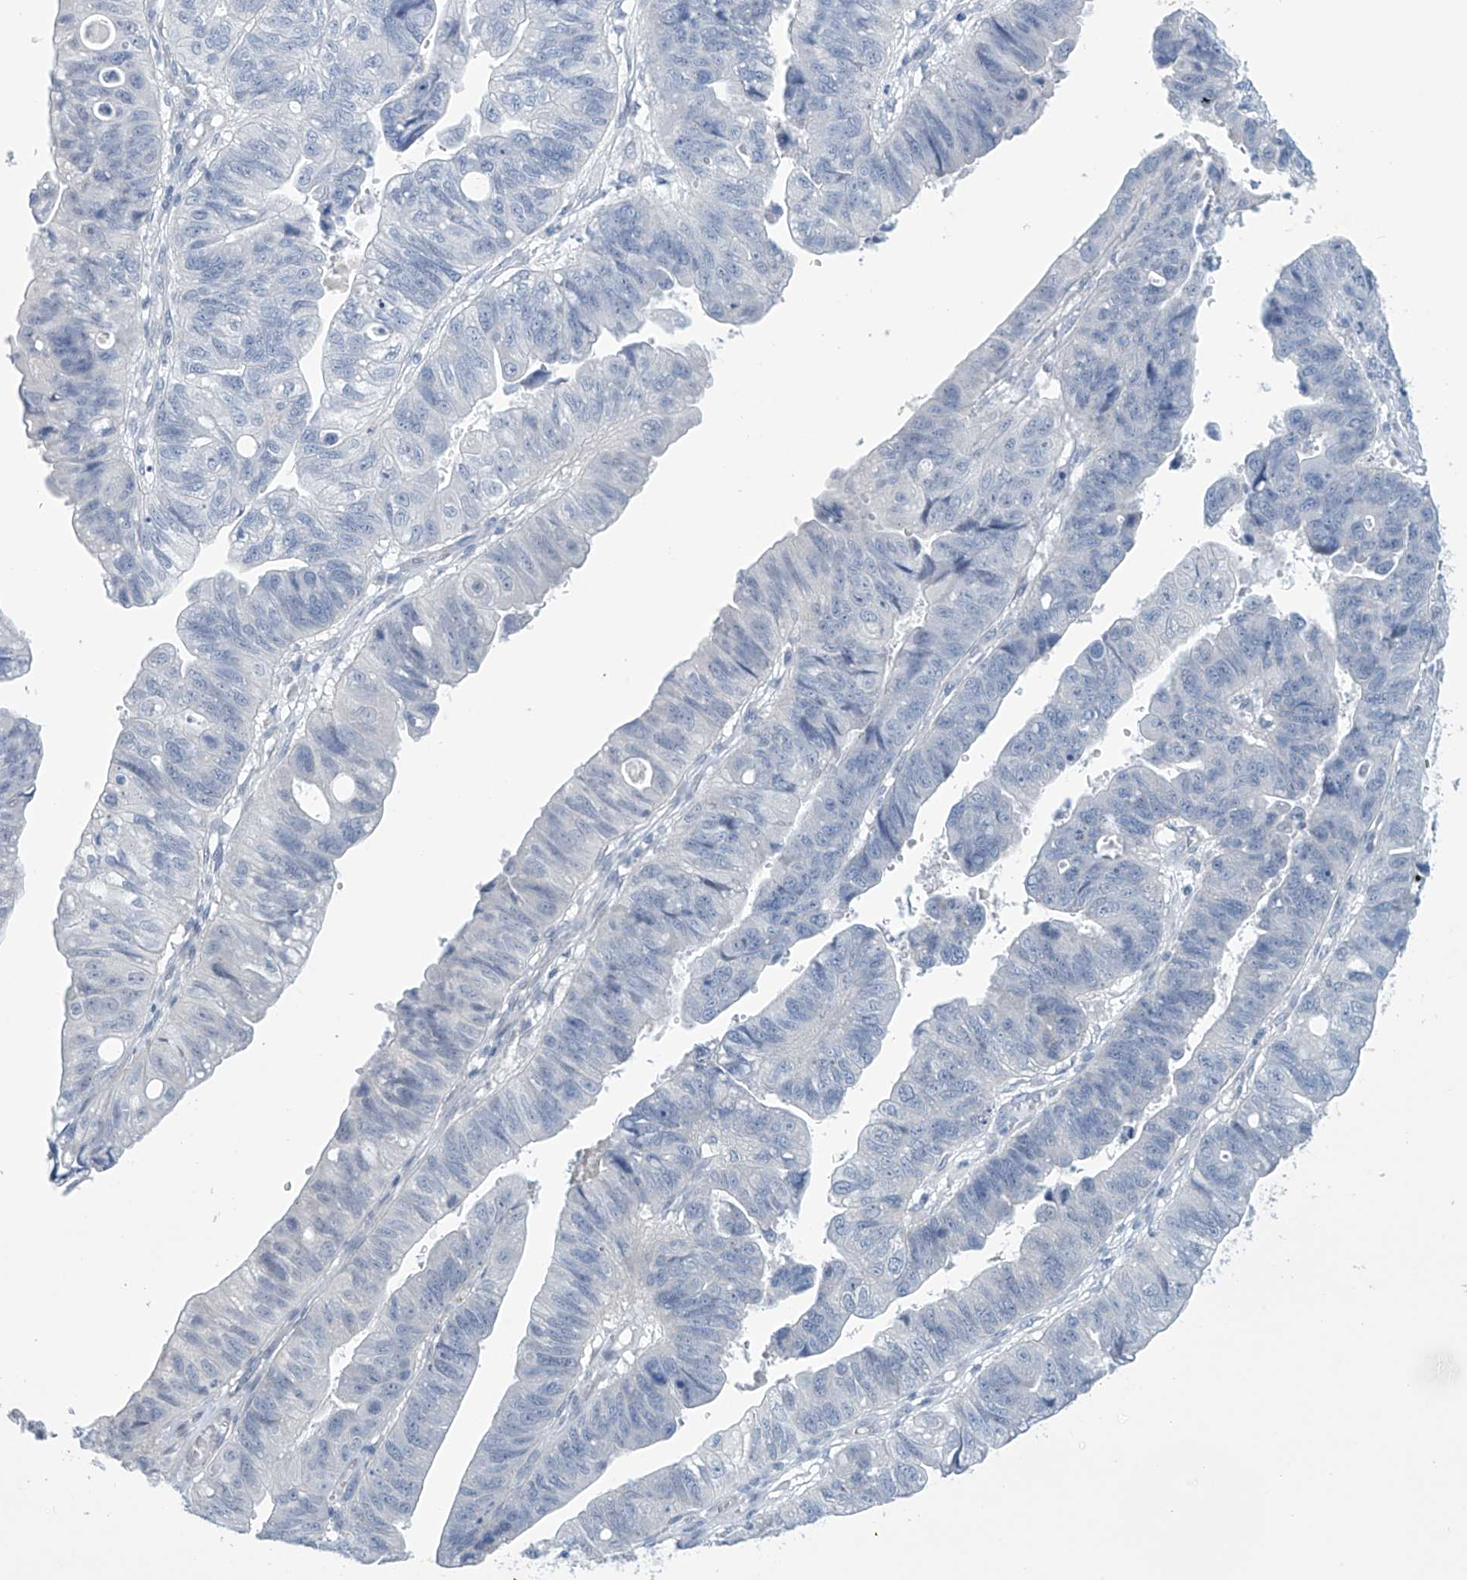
{"staining": {"intensity": "negative", "quantity": "none", "location": "none"}, "tissue": "stomach cancer", "cell_type": "Tumor cells", "image_type": "cancer", "snomed": [{"axis": "morphology", "description": "Adenocarcinoma, NOS"}, {"axis": "topography", "description": "Stomach"}], "caption": "An immunohistochemistry (IHC) photomicrograph of stomach adenocarcinoma is shown. There is no staining in tumor cells of stomach adenocarcinoma.", "gene": "SLC35A5", "patient": {"sex": "male", "age": 59}}